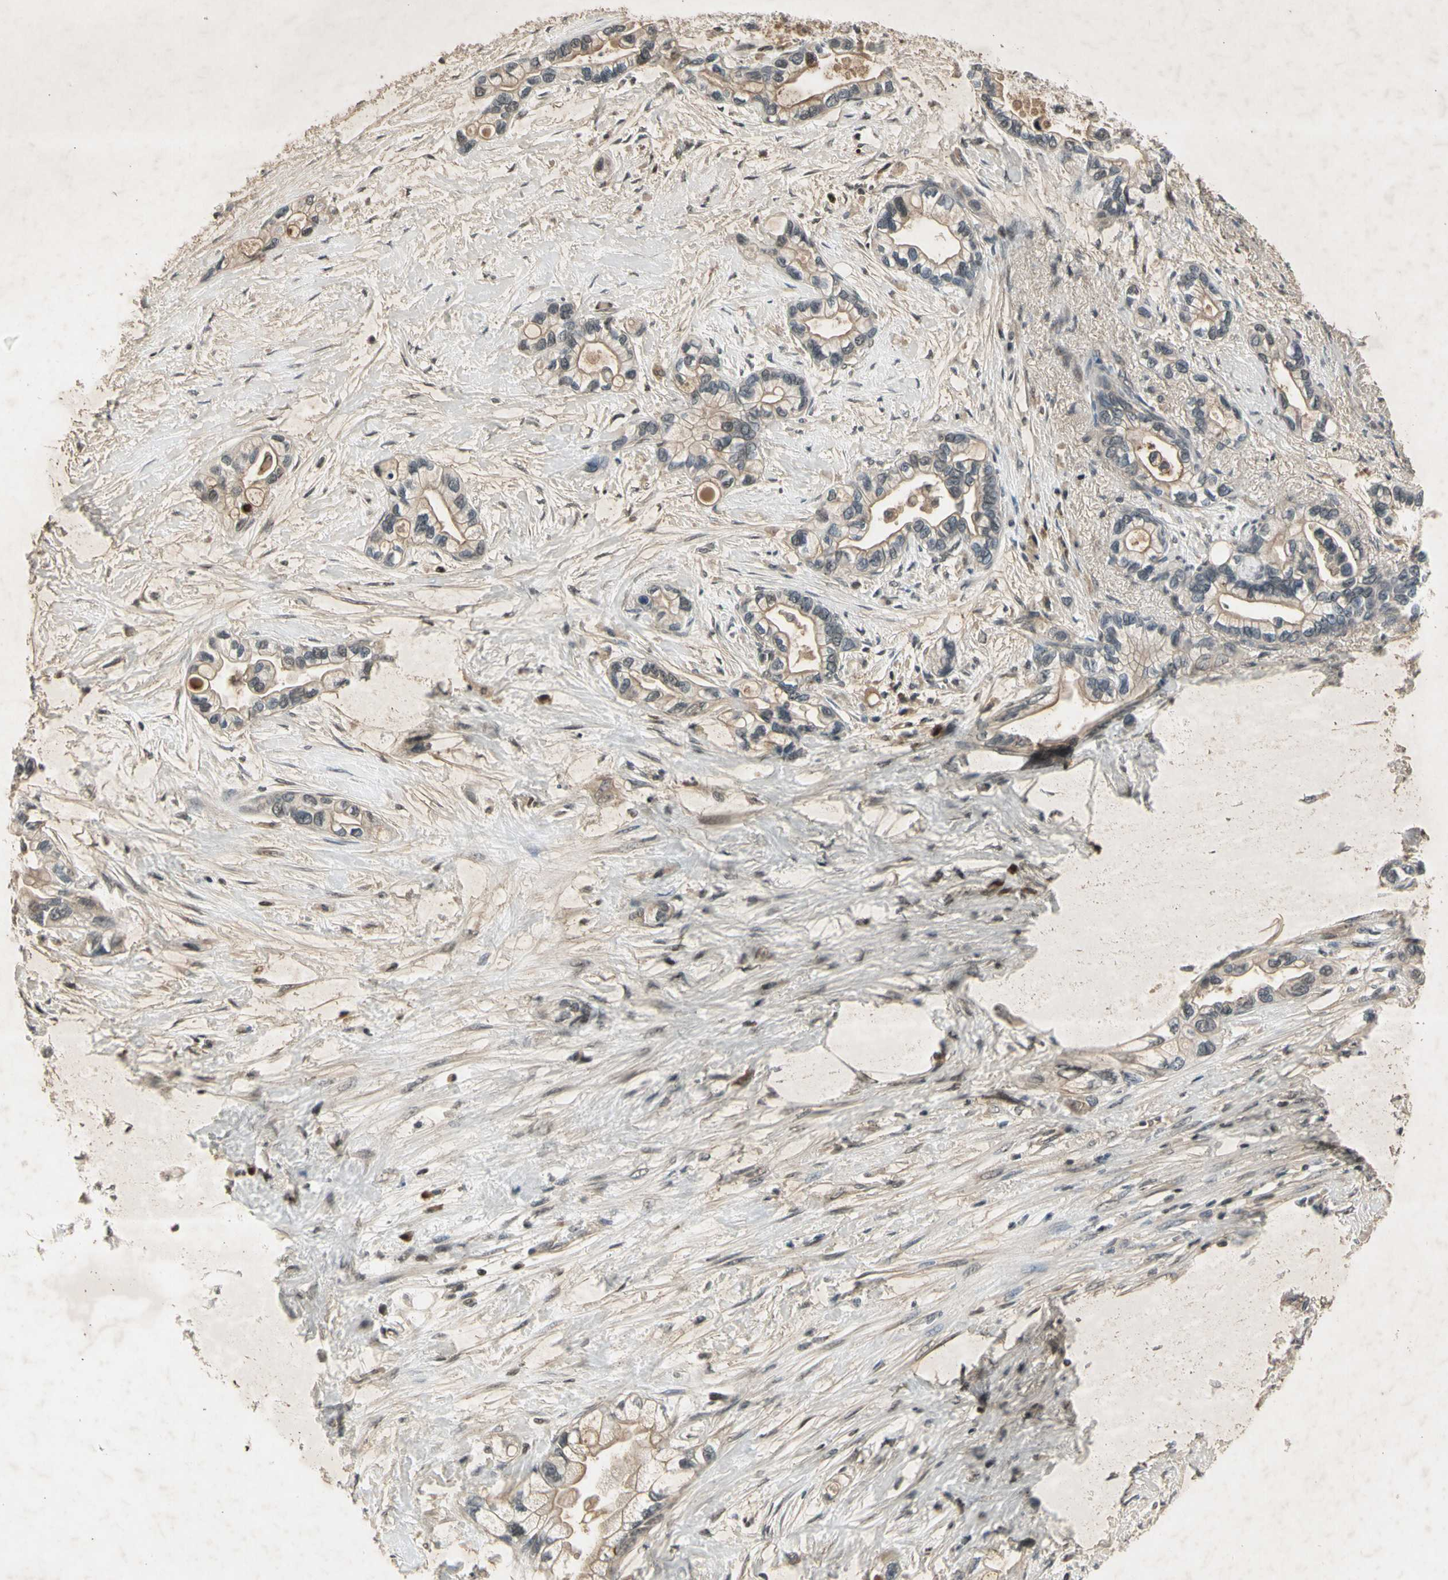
{"staining": {"intensity": "weak", "quantity": ">75%", "location": "cytoplasmic/membranous"}, "tissue": "pancreatic cancer", "cell_type": "Tumor cells", "image_type": "cancer", "snomed": [{"axis": "morphology", "description": "Adenocarcinoma, NOS"}, {"axis": "topography", "description": "Pancreas"}], "caption": "Adenocarcinoma (pancreatic) stained with a protein marker displays weak staining in tumor cells.", "gene": "EFNB2", "patient": {"sex": "female", "age": 77}}